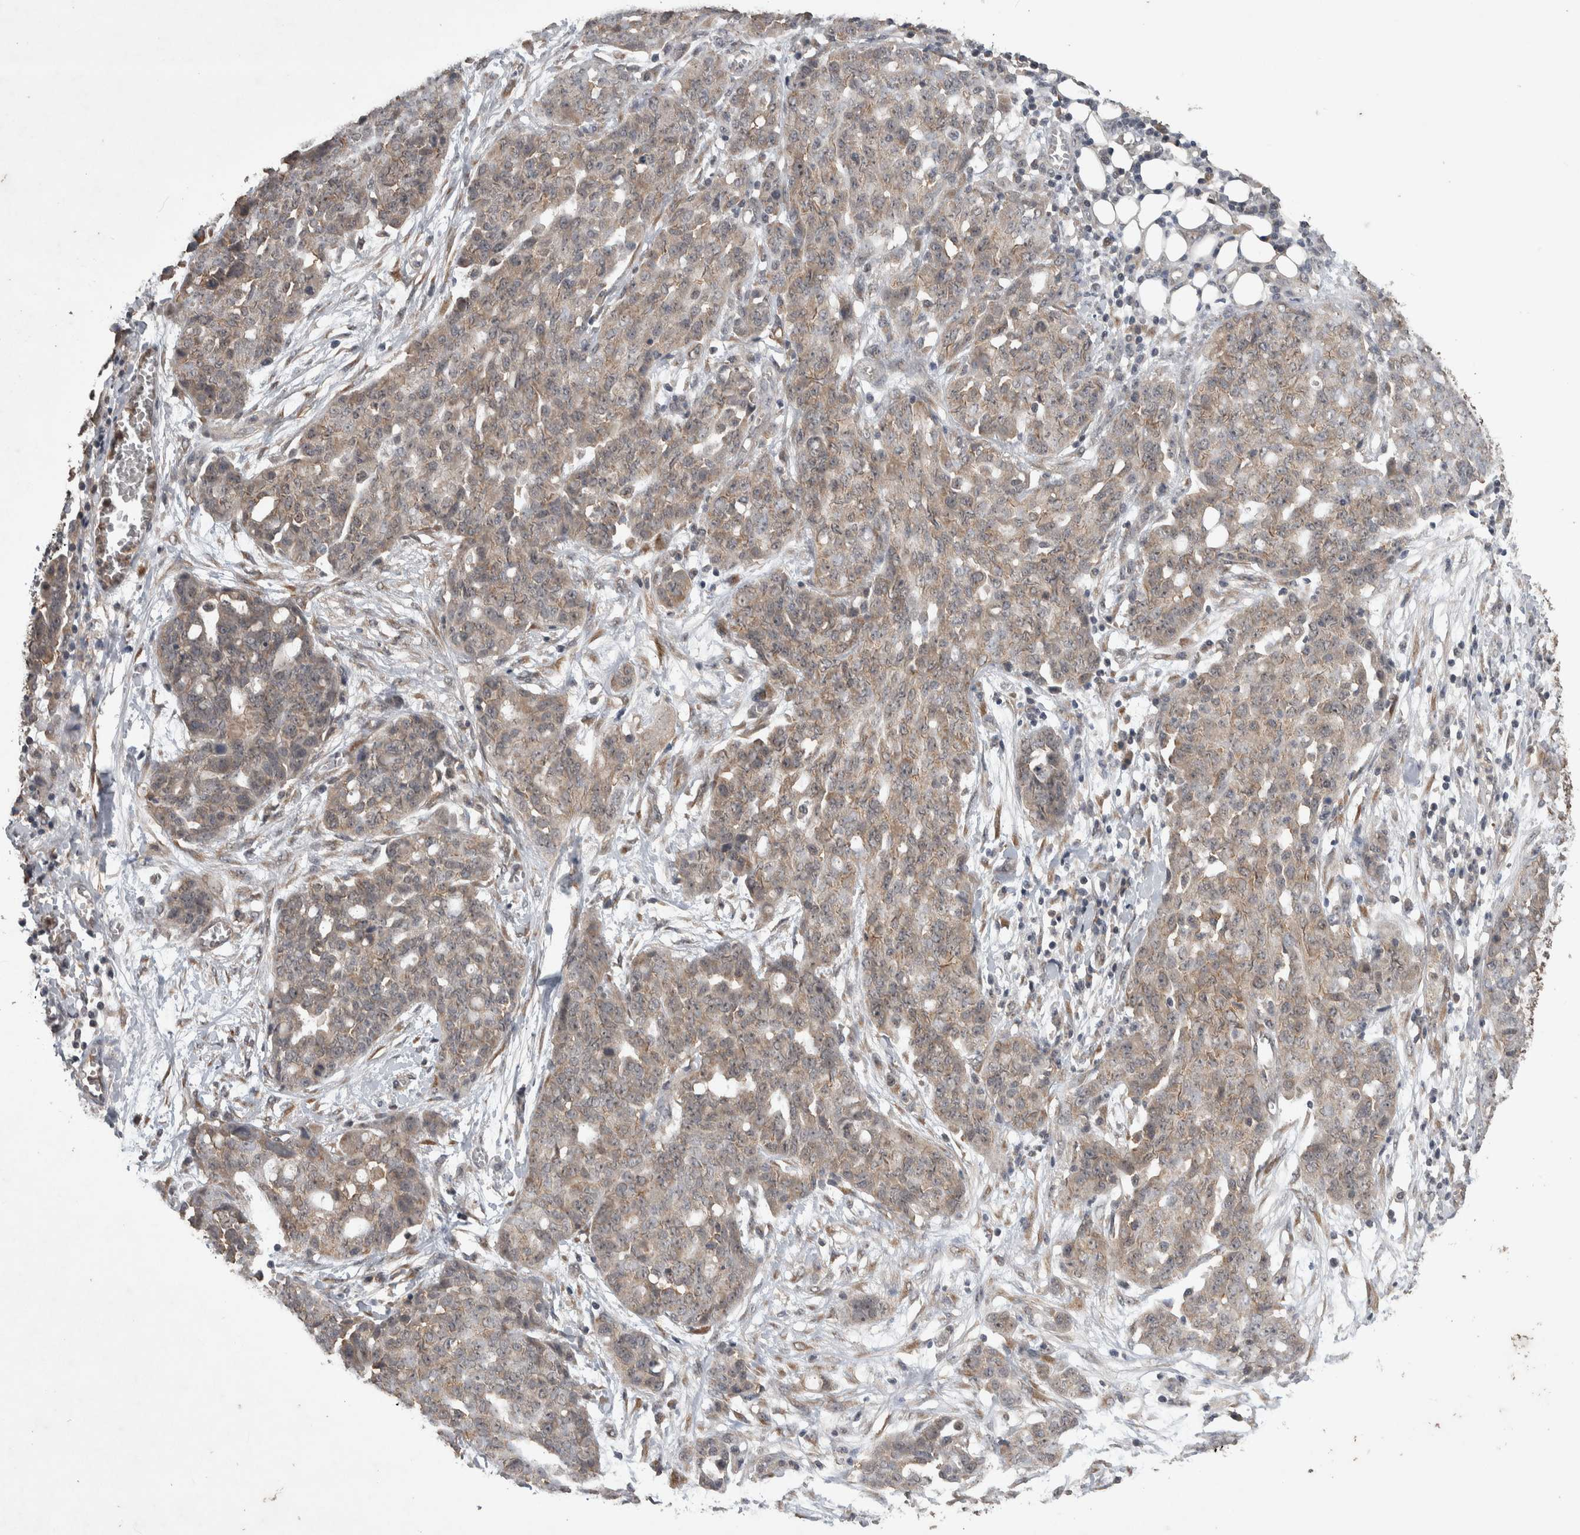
{"staining": {"intensity": "weak", "quantity": ">75%", "location": "cytoplasmic/membranous"}, "tissue": "ovarian cancer", "cell_type": "Tumor cells", "image_type": "cancer", "snomed": [{"axis": "morphology", "description": "Cystadenocarcinoma, serous, NOS"}, {"axis": "topography", "description": "Soft tissue"}, {"axis": "topography", "description": "Ovary"}], "caption": "IHC photomicrograph of neoplastic tissue: ovarian serous cystadenocarcinoma stained using IHC reveals low levels of weak protein expression localized specifically in the cytoplasmic/membranous of tumor cells, appearing as a cytoplasmic/membranous brown color.", "gene": "DVL2", "patient": {"sex": "female", "age": 57}}